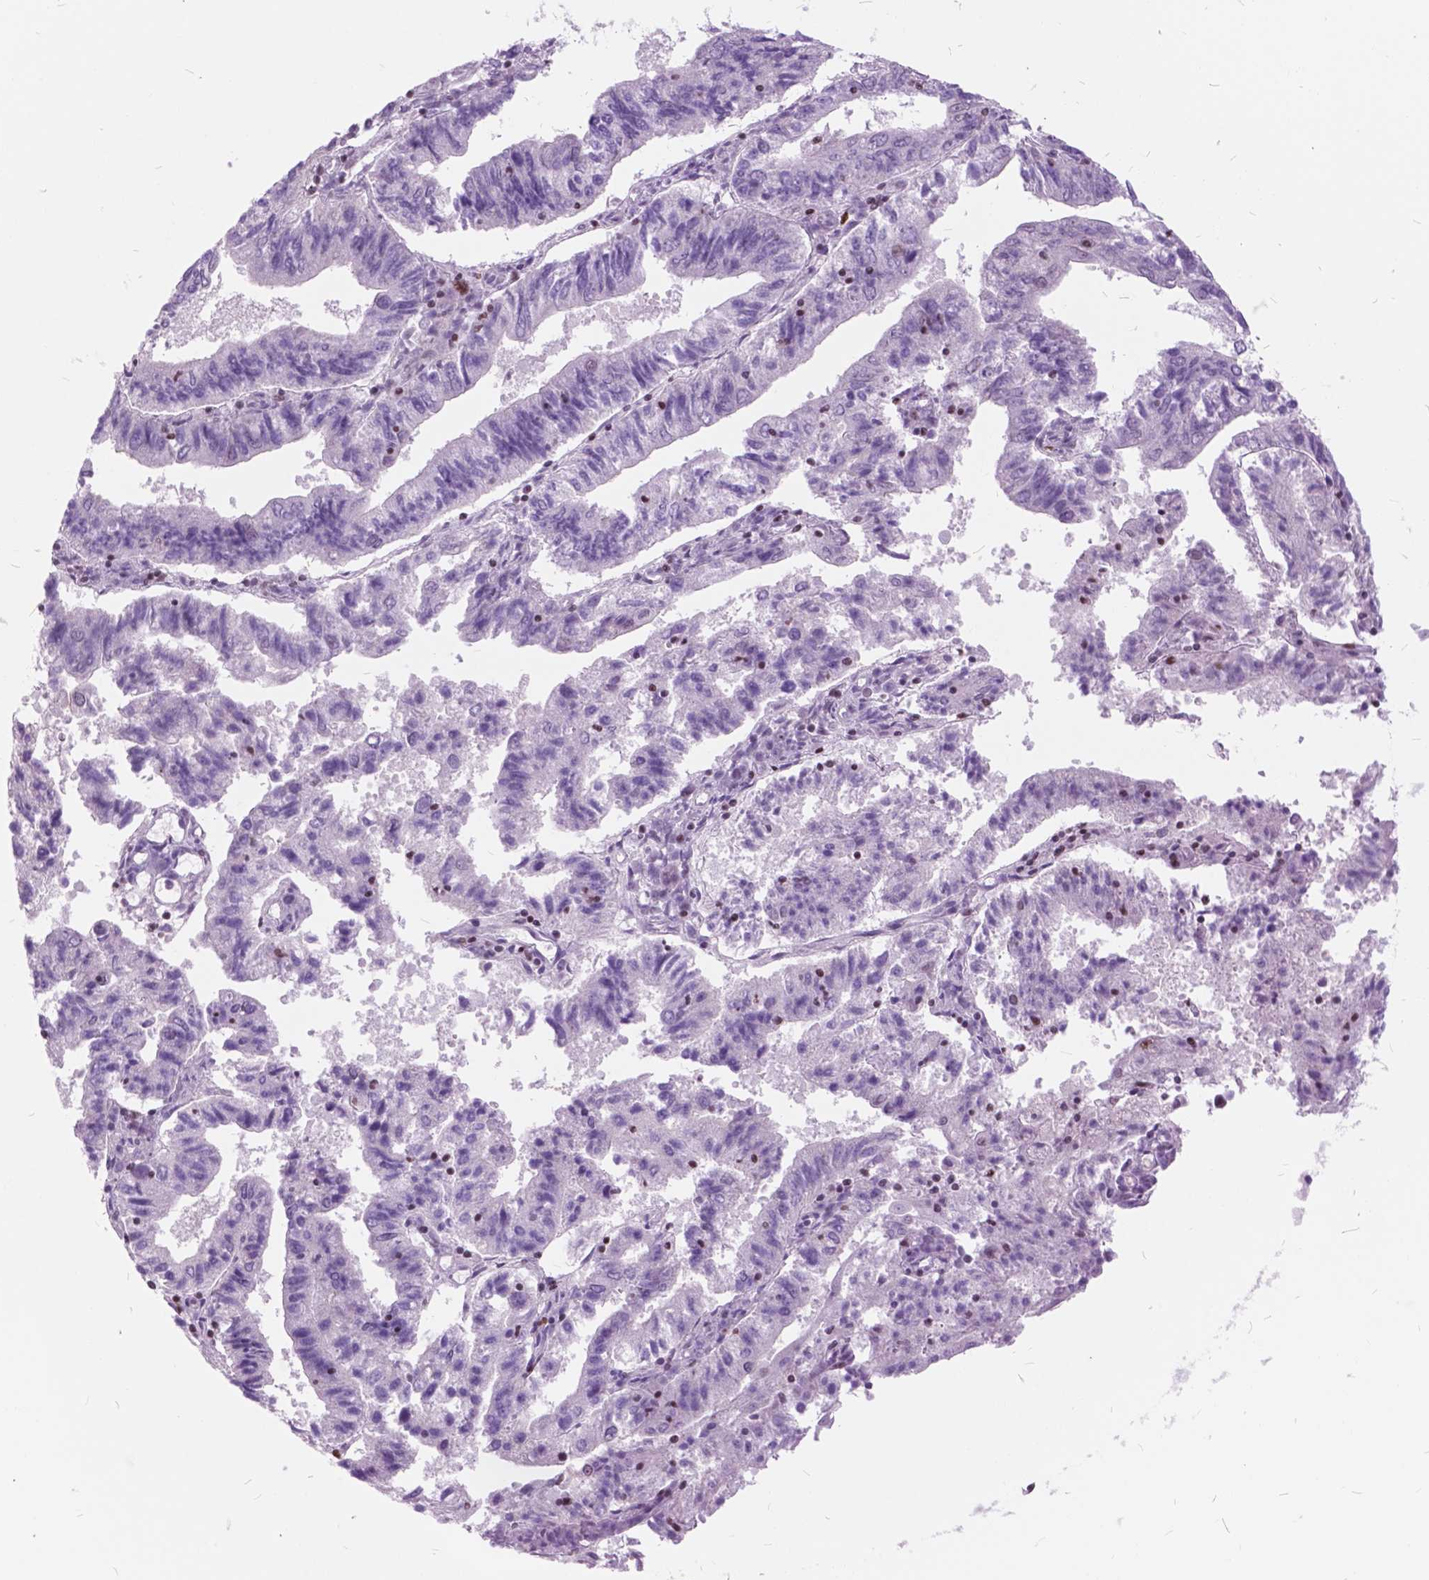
{"staining": {"intensity": "negative", "quantity": "none", "location": "none"}, "tissue": "endometrial cancer", "cell_type": "Tumor cells", "image_type": "cancer", "snomed": [{"axis": "morphology", "description": "Adenocarcinoma, NOS"}, {"axis": "topography", "description": "Endometrium"}], "caption": "Immunohistochemical staining of endometrial cancer shows no significant positivity in tumor cells.", "gene": "SP140", "patient": {"sex": "female", "age": 82}}